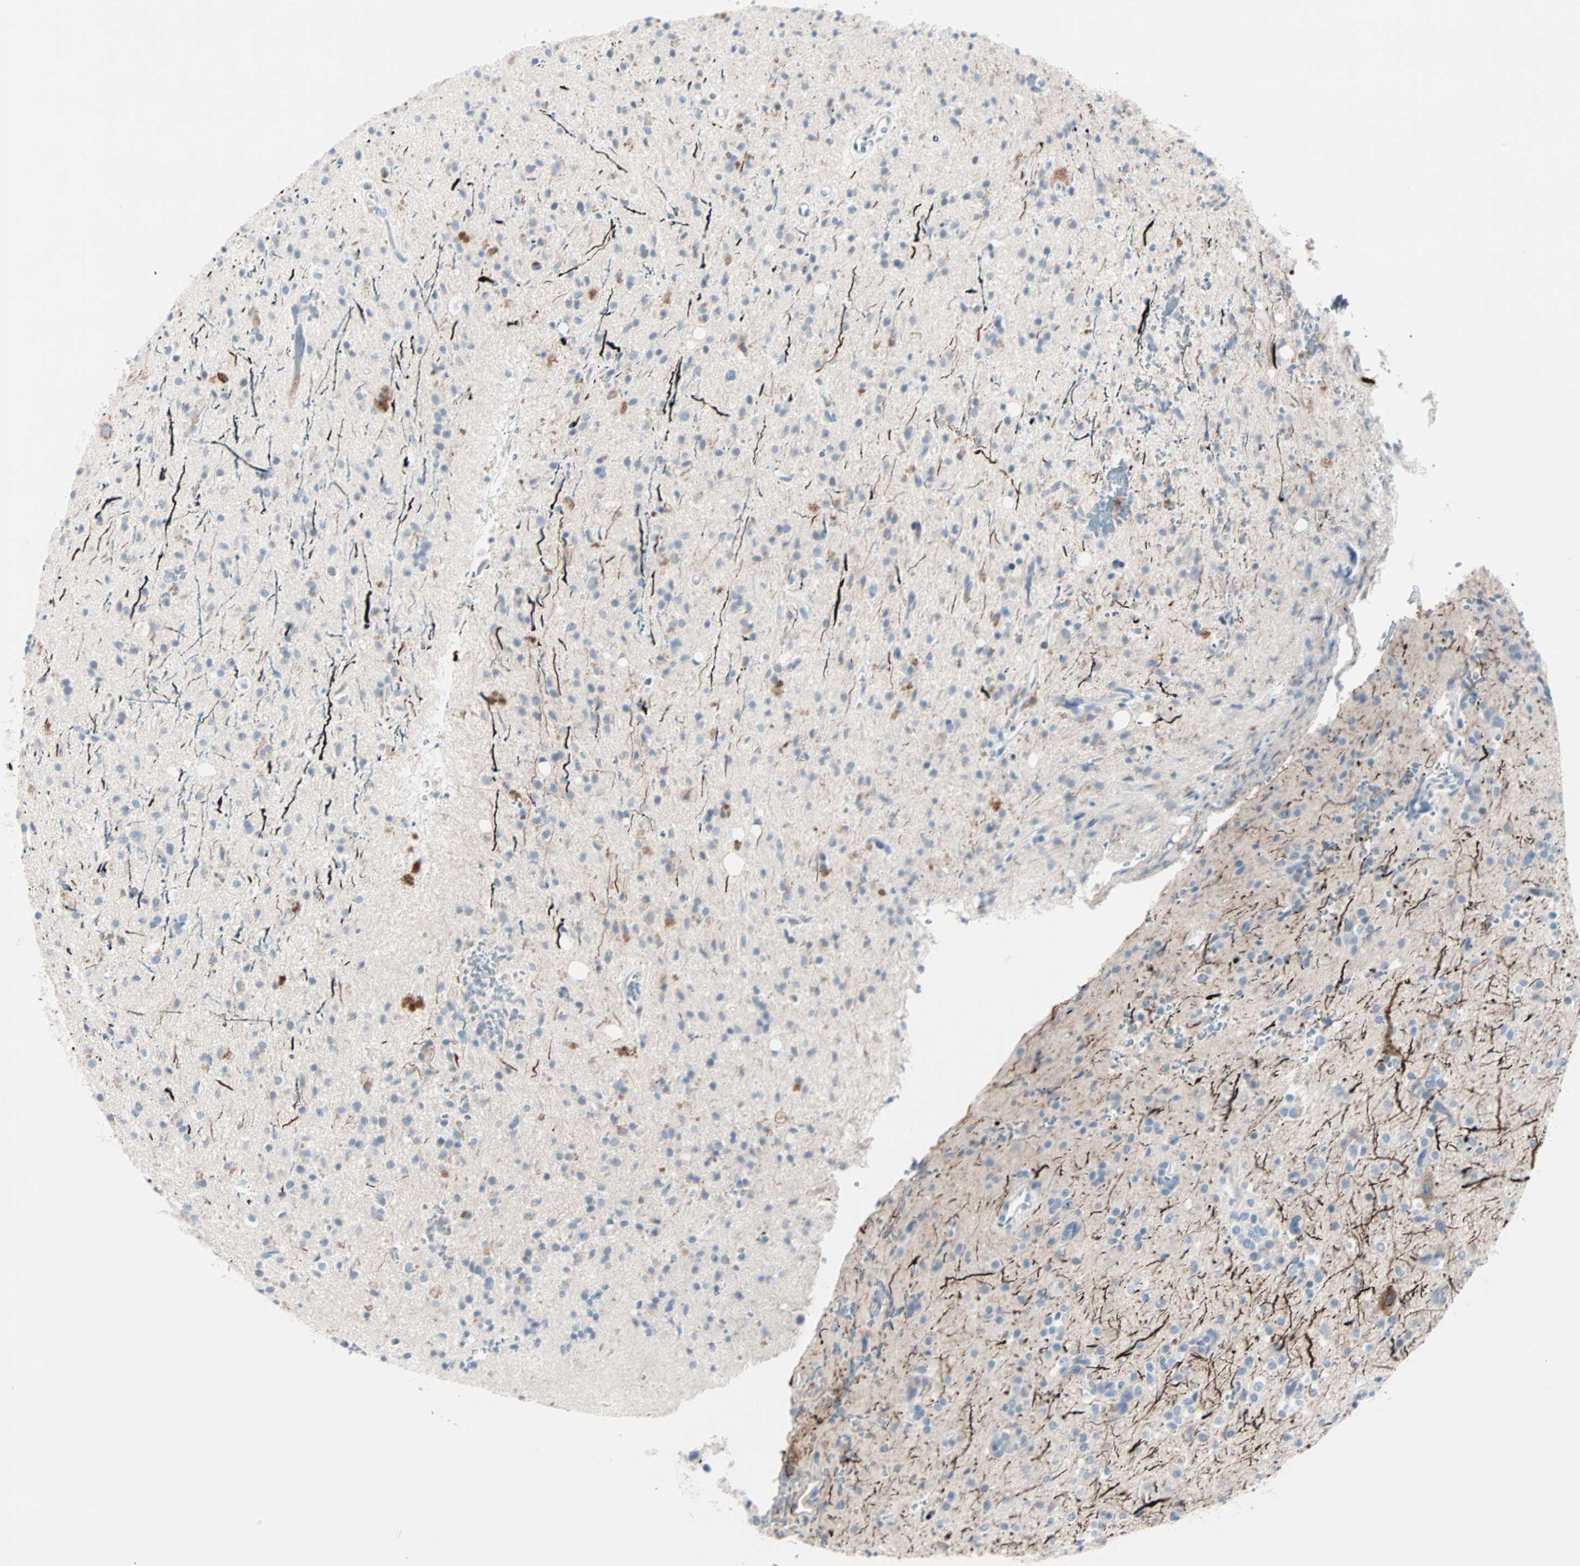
{"staining": {"intensity": "negative", "quantity": "none", "location": "none"}, "tissue": "glioma", "cell_type": "Tumor cells", "image_type": "cancer", "snomed": [{"axis": "morphology", "description": "Glioma, malignant, High grade"}, {"axis": "topography", "description": "Brain"}], "caption": "Glioma was stained to show a protein in brown. There is no significant staining in tumor cells.", "gene": "NEFH", "patient": {"sex": "male", "age": 47}}